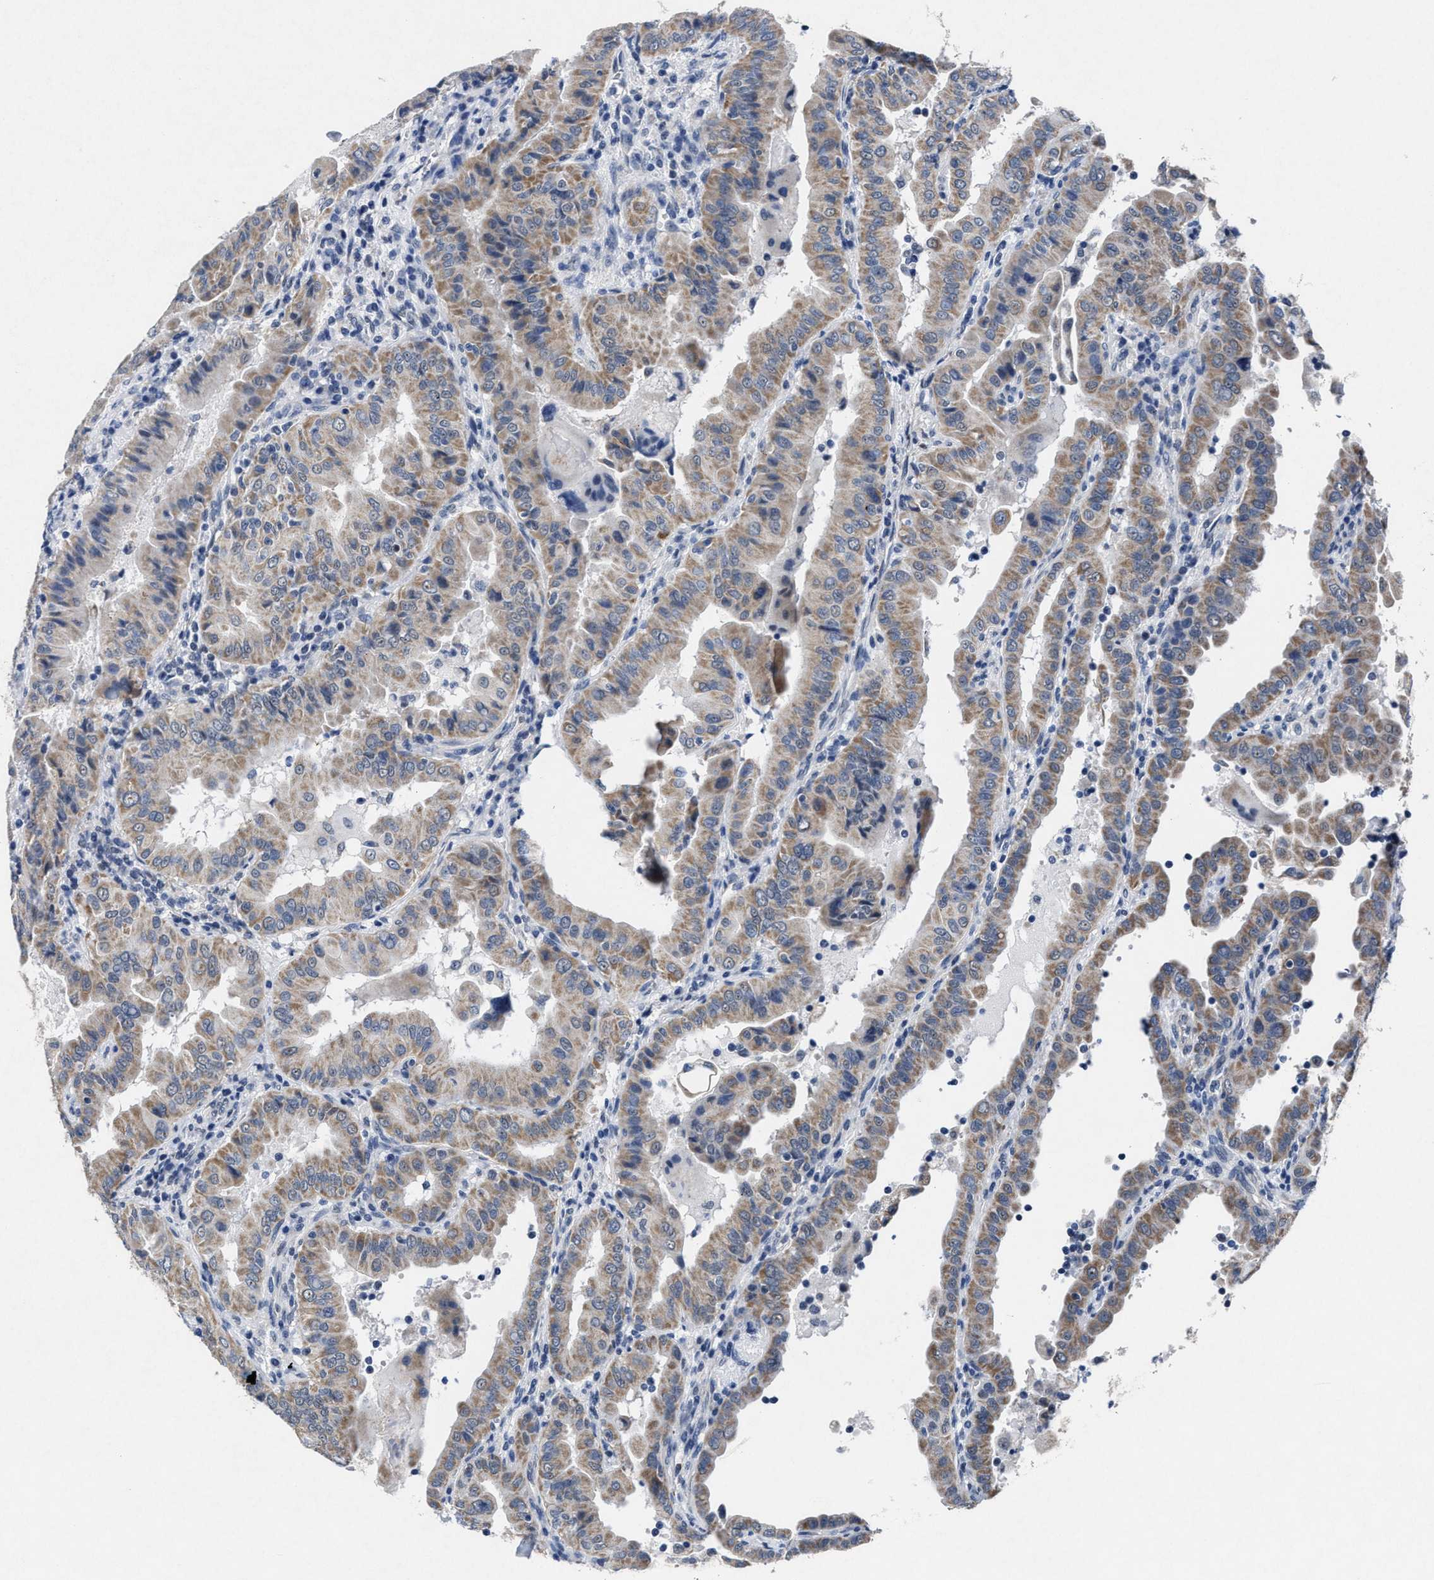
{"staining": {"intensity": "moderate", "quantity": "25%-75%", "location": "cytoplasmic/membranous"}, "tissue": "thyroid cancer", "cell_type": "Tumor cells", "image_type": "cancer", "snomed": [{"axis": "morphology", "description": "Papillary adenocarcinoma, NOS"}, {"axis": "topography", "description": "Thyroid gland"}], "caption": "DAB immunohistochemical staining of human thyroid cancer (papillary adenocarcinoma) demonstrates moderate cytoplasmic/membranous protein positivity in about 25%-75% of tumor cells. The protein of interest is shown in brown color, while the nuclei are stained blue.", "gene": "ID3", "patient": {"sex": "male", "age": 33}}